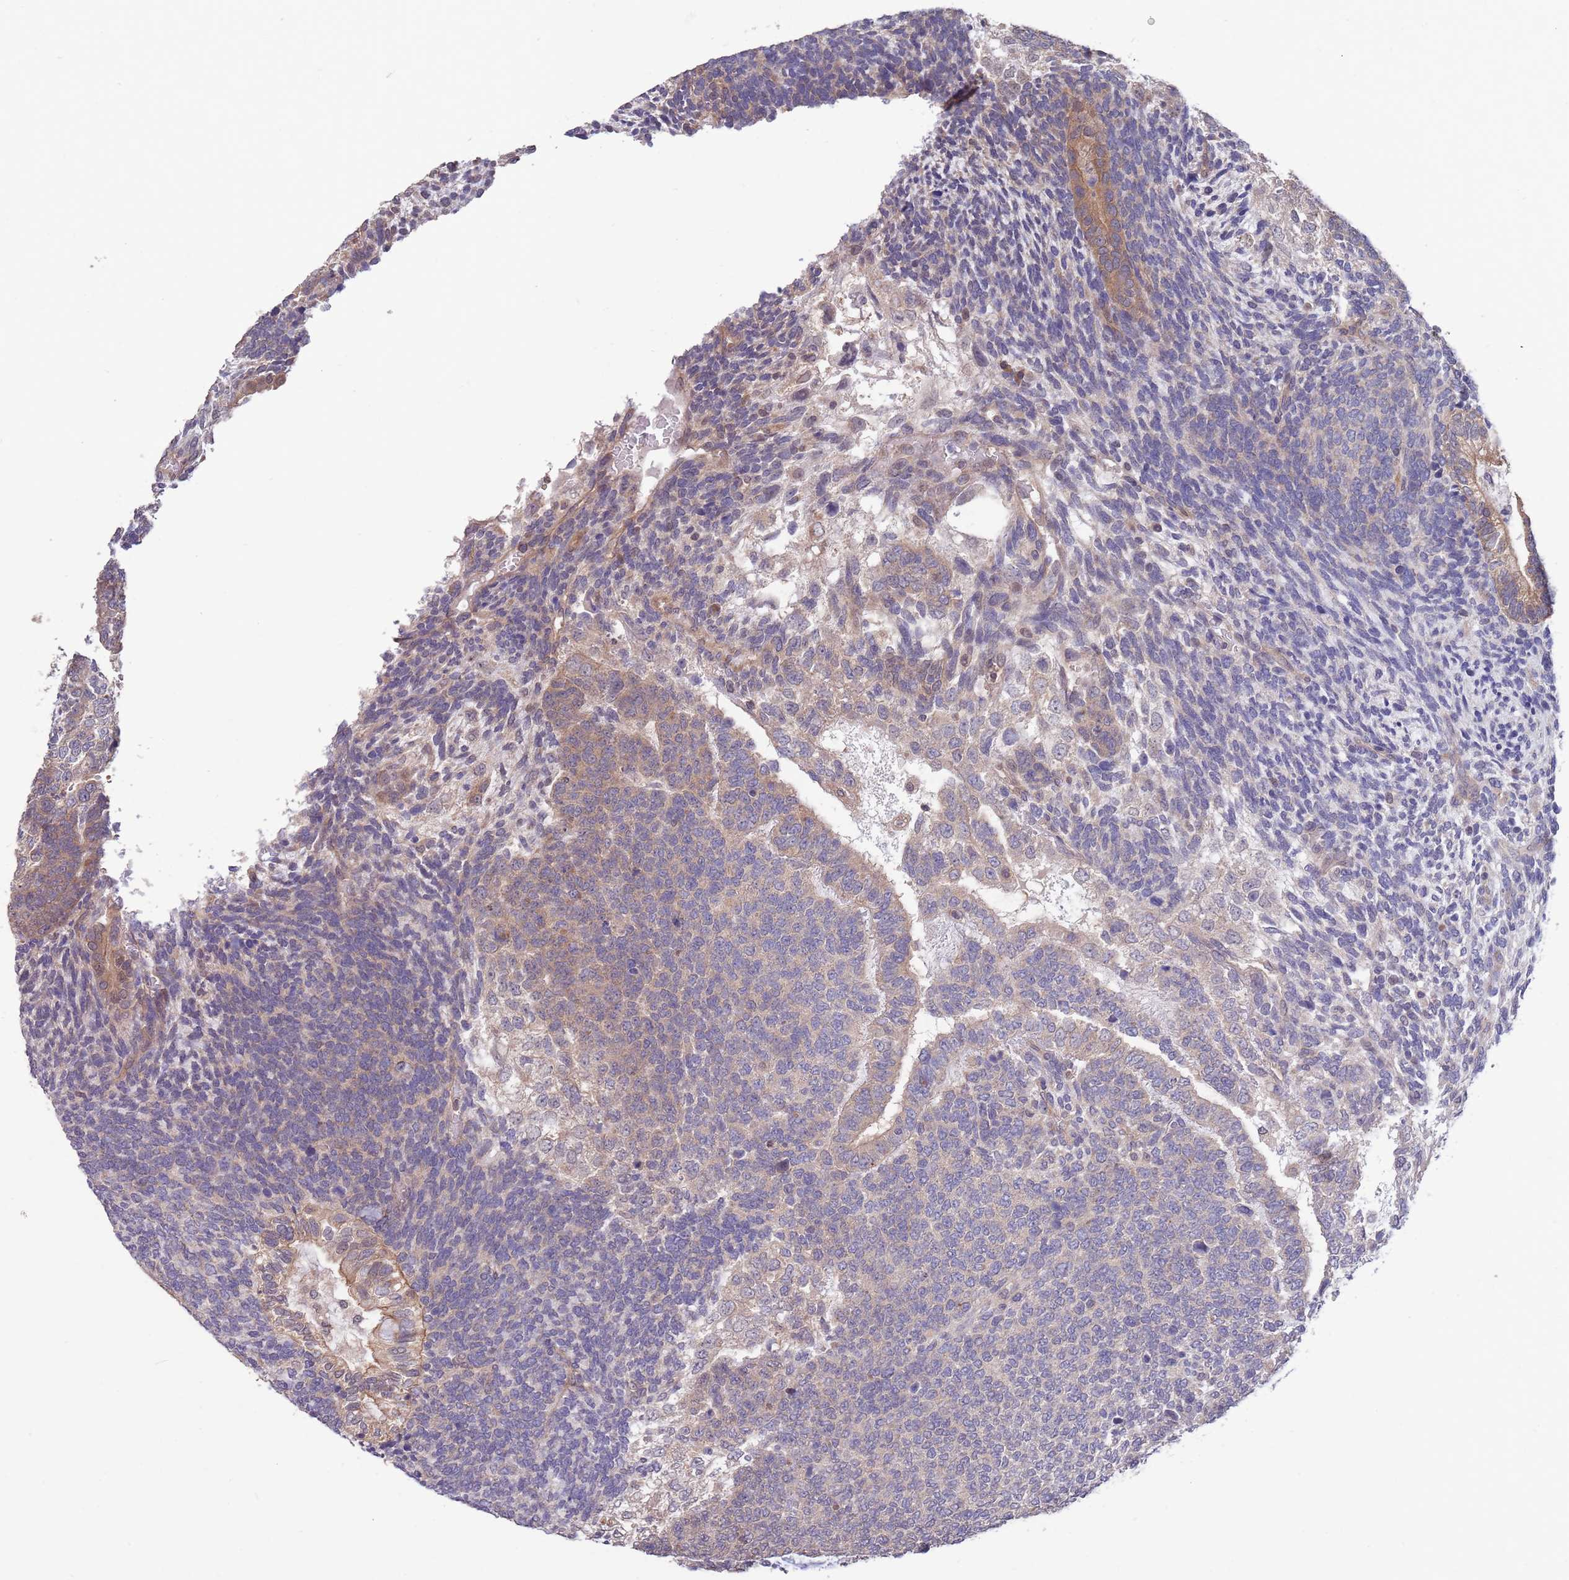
{"staining": {"intensity": "moderate", "quantity": "<25%", "location": "cytoplasmic/membranous"}, "tissue": "testis cancer", "cell_type": "Tumor cells", "image_type": "cancer", "snomed": [{"axis": "morphology", "description": "Carcinoma, Embryonal, NOS"}, {"axis": "topography", "description": "Testis"}], "caption": "An IHC micrograph of neoplastic tissue is shown. Protein staining in brown highlights moderate cytoplasmic/membranous positivity in testis cancer within tumor cells. Using DAB (brown) and hematoxylin (blue) stains, captured at high magnification using brightfield microscopy.", "gene": "MARVELD2", "patient": {"sex": "male", "age": 23}}